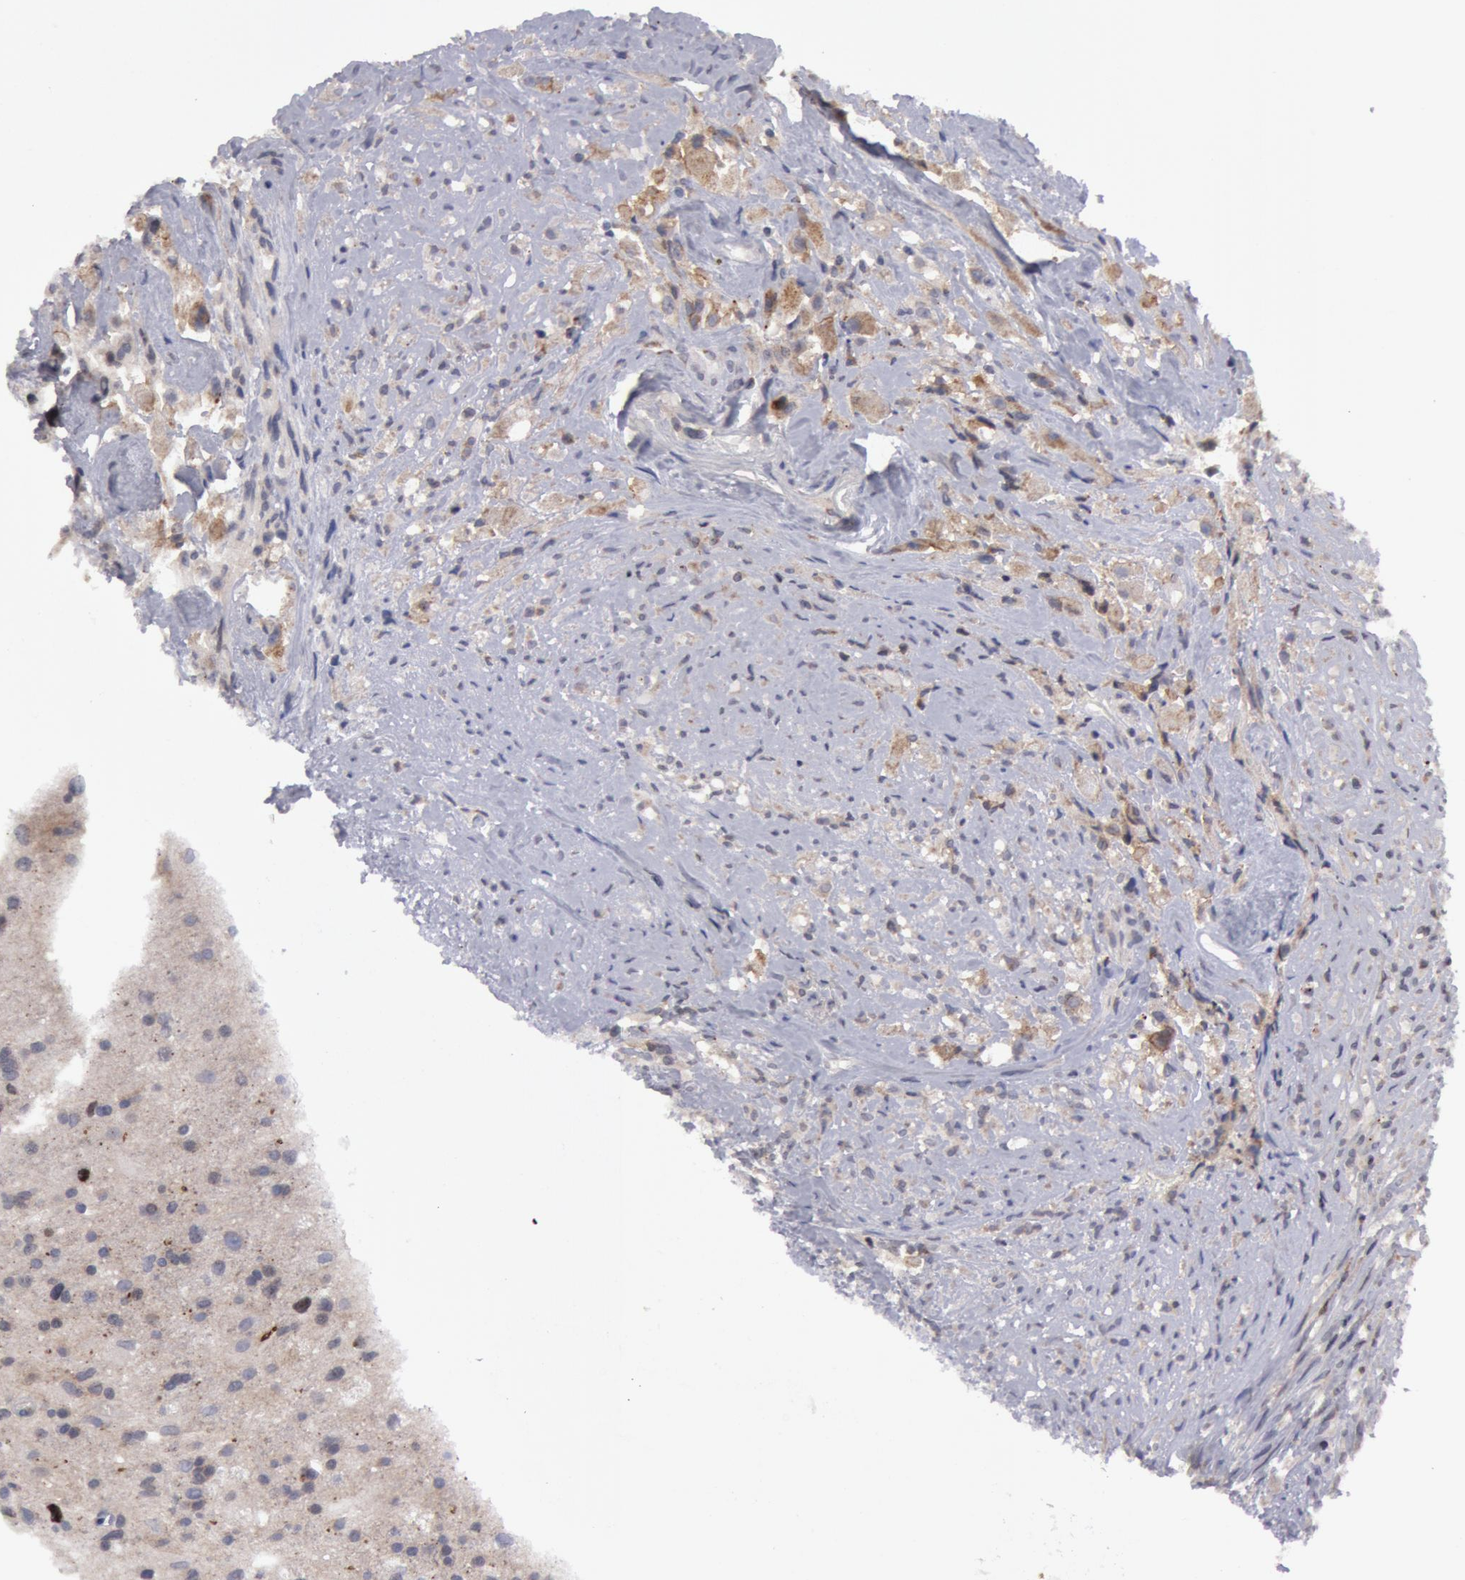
{"staining": {"intensity": "negative", "quantity": "none", "location": "none"}, "tissue": "glioma", "cell_type": "Tumor cells", "image_type": "cancer", "snomed": [{"axis": "morphology", "description": "Glioma, malignant, High grade"}, {"axis": "topography", "description": "Brain"}], "caption": "Malignant high-grade glioma was stained to show a protein in brown. There is no significant staining in tumor cells. Nuclei are stained in blue.", "gene": "ERBB2", "patient": {"sex": "male", "age": 48}}